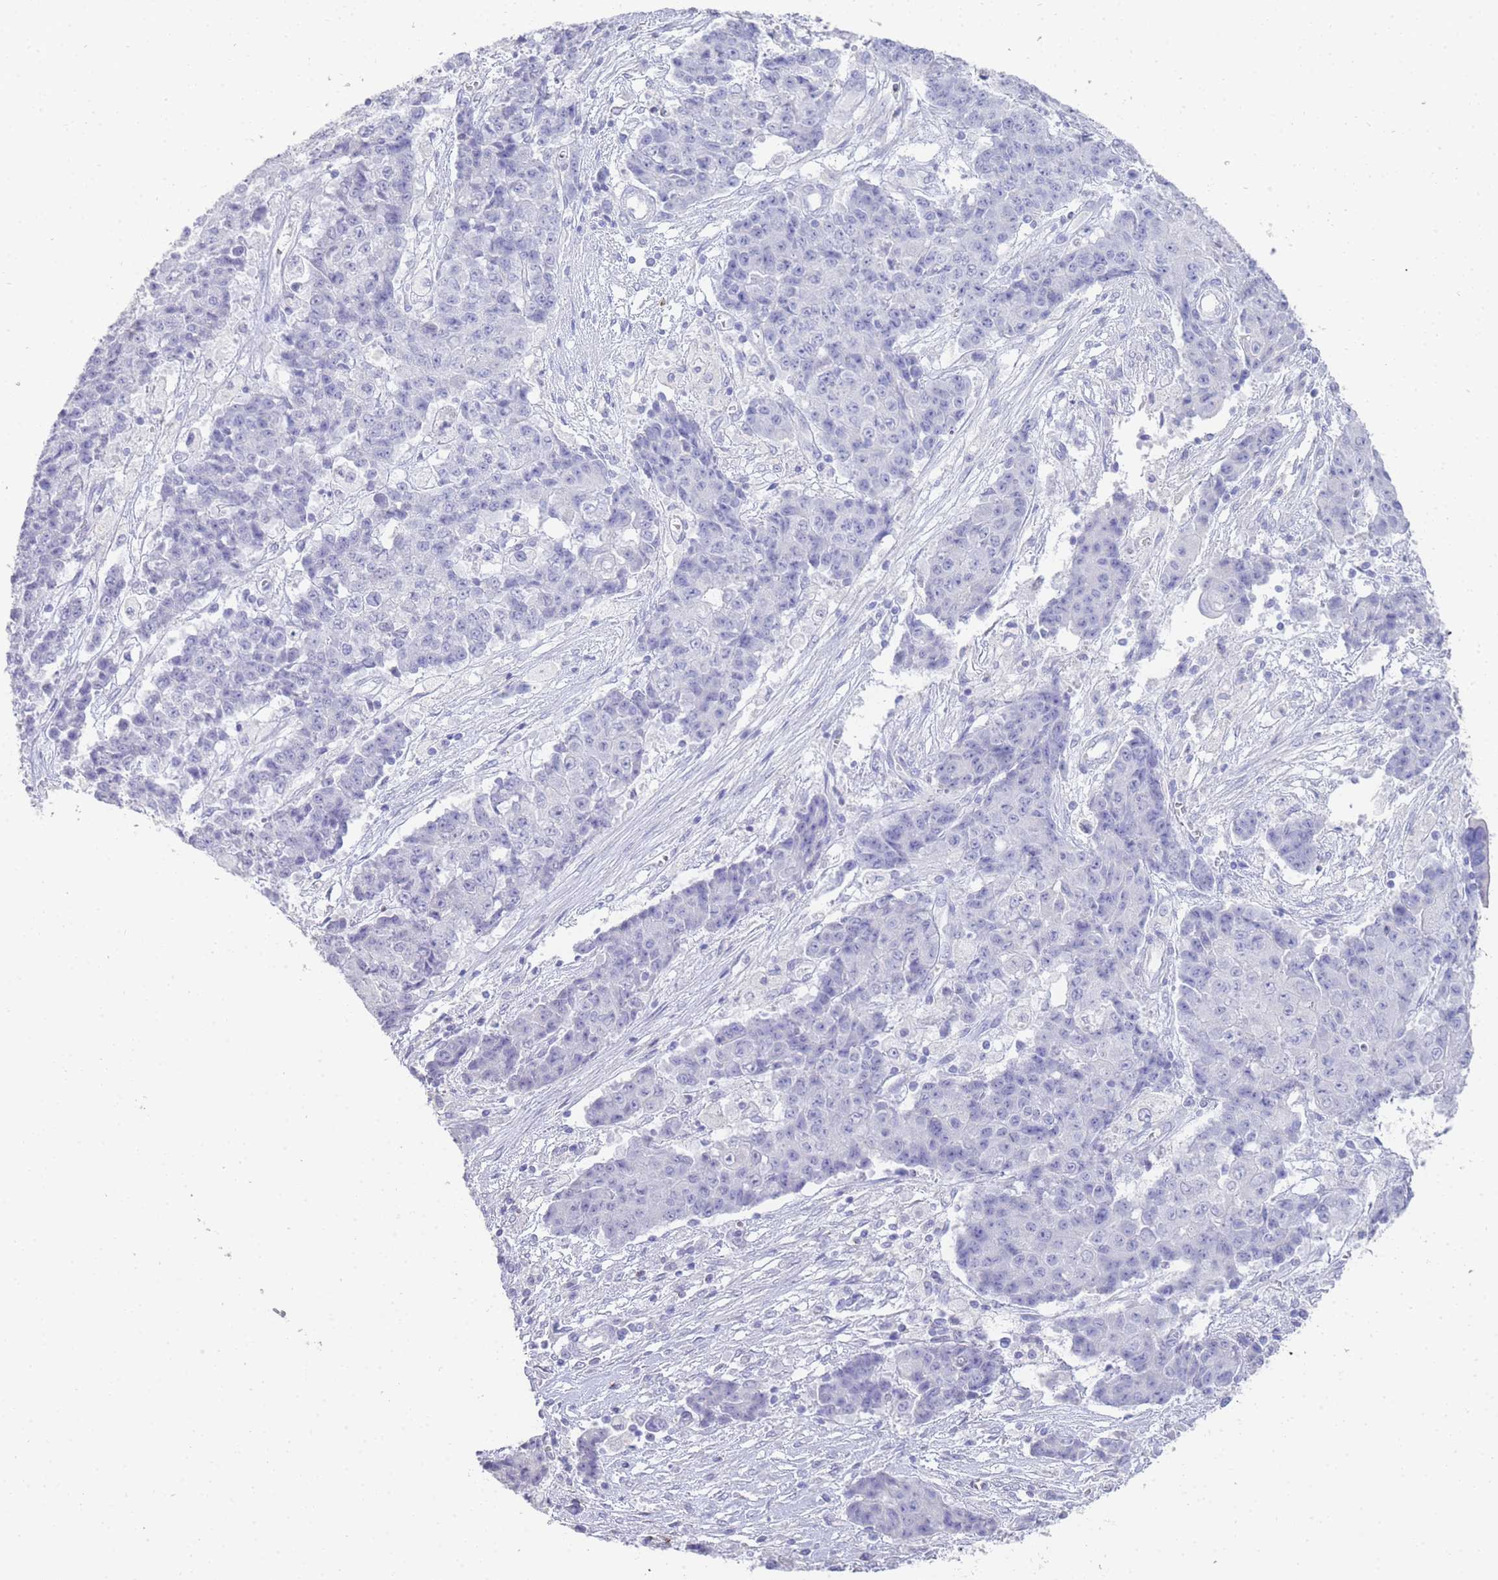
{"staining": {"intensity": "negative", "quantity": "none", "location": "none"}, "tissue": "ovarian cancer", "cell_type": "Tumor cells", "image_type": "cancer", "snomed": [{"axis": "morphology", "description": "Carcinoma, endometroid"}, {"axis": "topography", "description": "Ovary"}], "caption": "Immunohistochemistry (IHC) photomicrograph of ovarian cancer (endometroid carcinoma) stained for a protein (brown), which exhibits no positivity in tumor cells.", "gene": "DPP4", "patient": {"sex": "female", "age": 42}}